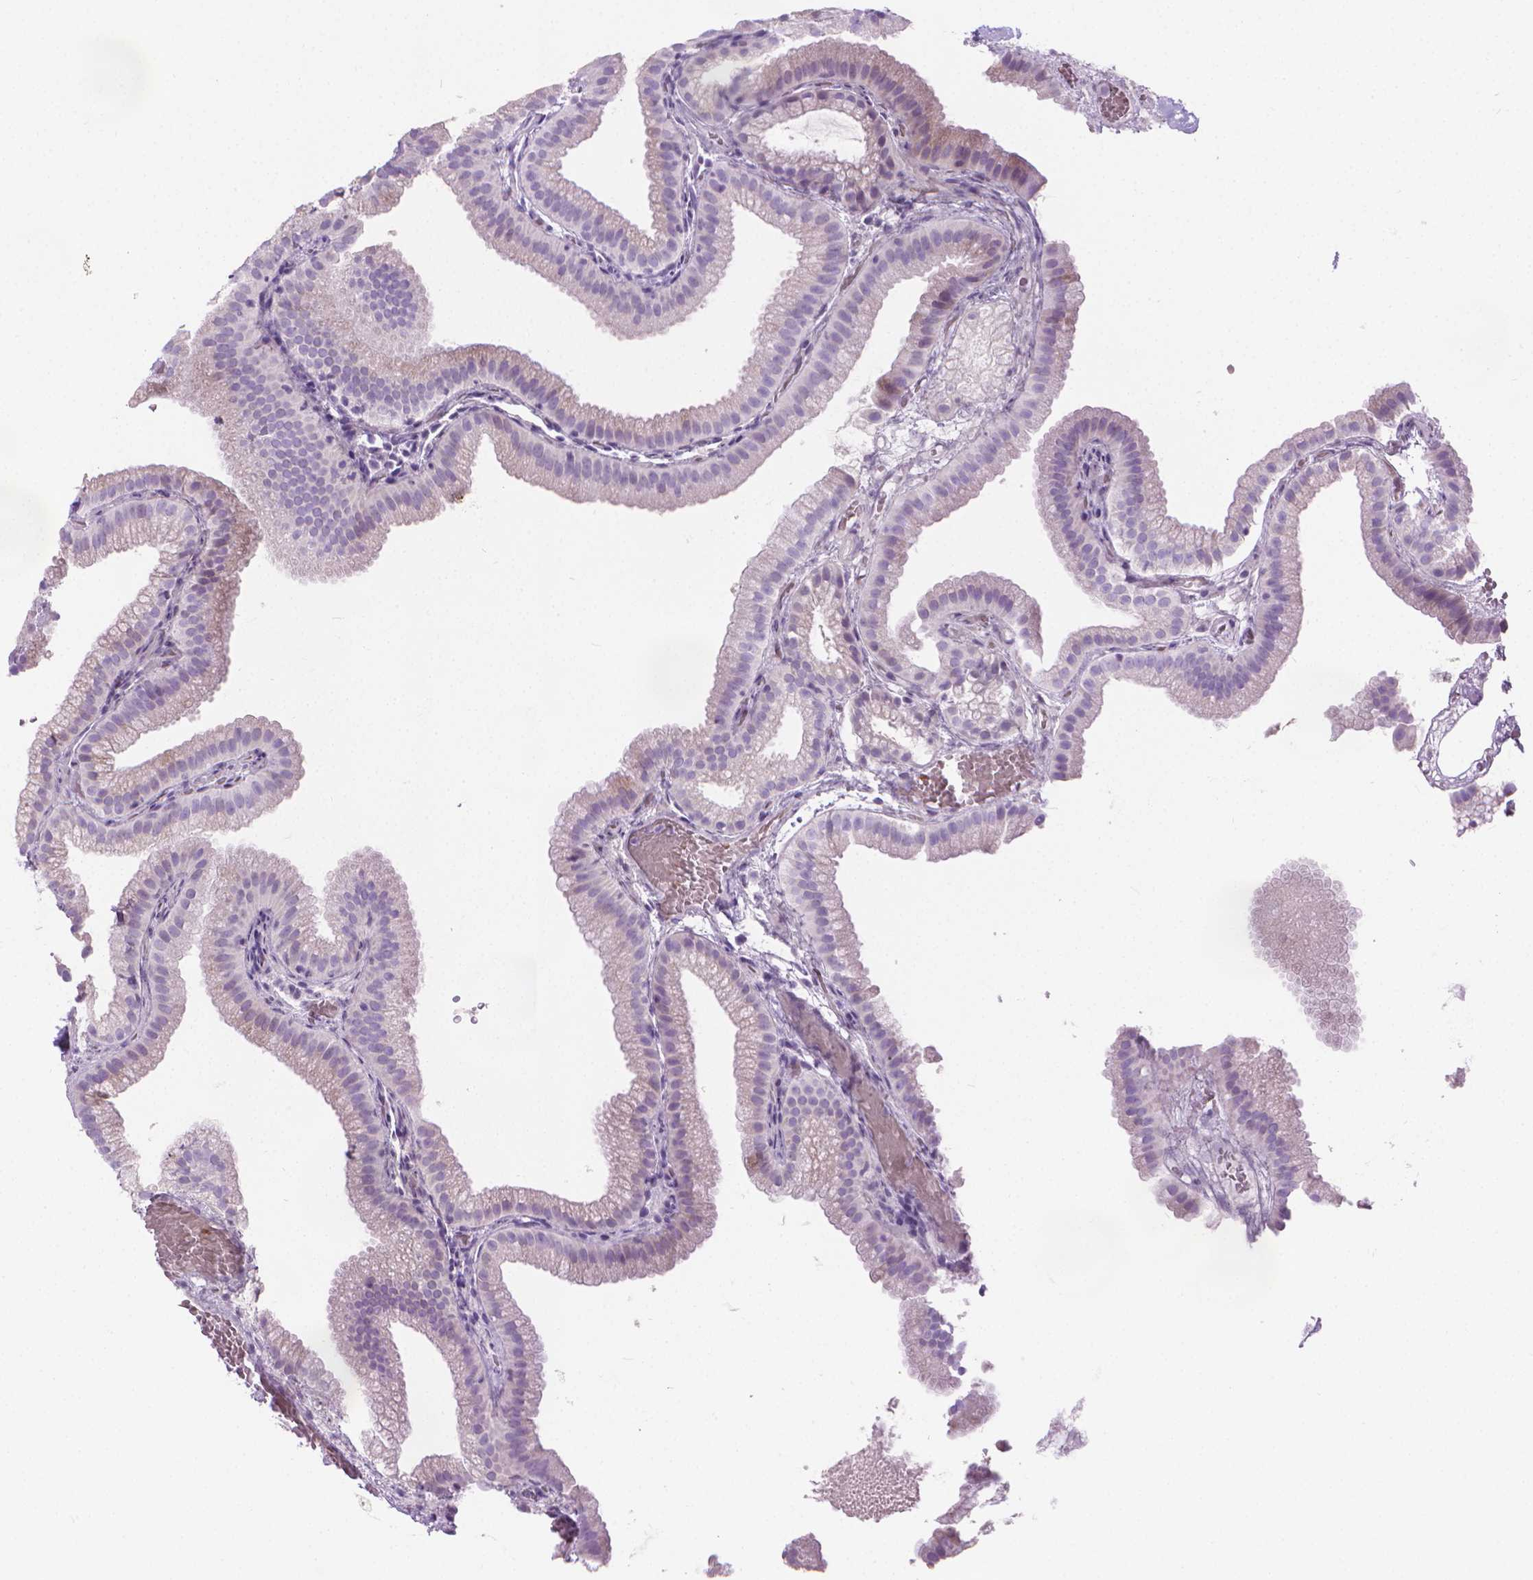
{"staining": {"intensity": "negative", "quantity": "none", "location": "none"}, "tissue": "gallbladder", "cell_type": "Glandular cells", "image_type": "normal", "snomed": [{"axis": "morphology", "description": "Normal tissue, NOS"}, {"axis": "topography", "description": "Gallbladder"}], "caption": "There is no significant staining in glandular cells of gallbladder. (IHC, brightfield microscopy, high magnification).", "gene": "CFAP52", "patient": {"sex": "female", "age": 63}}